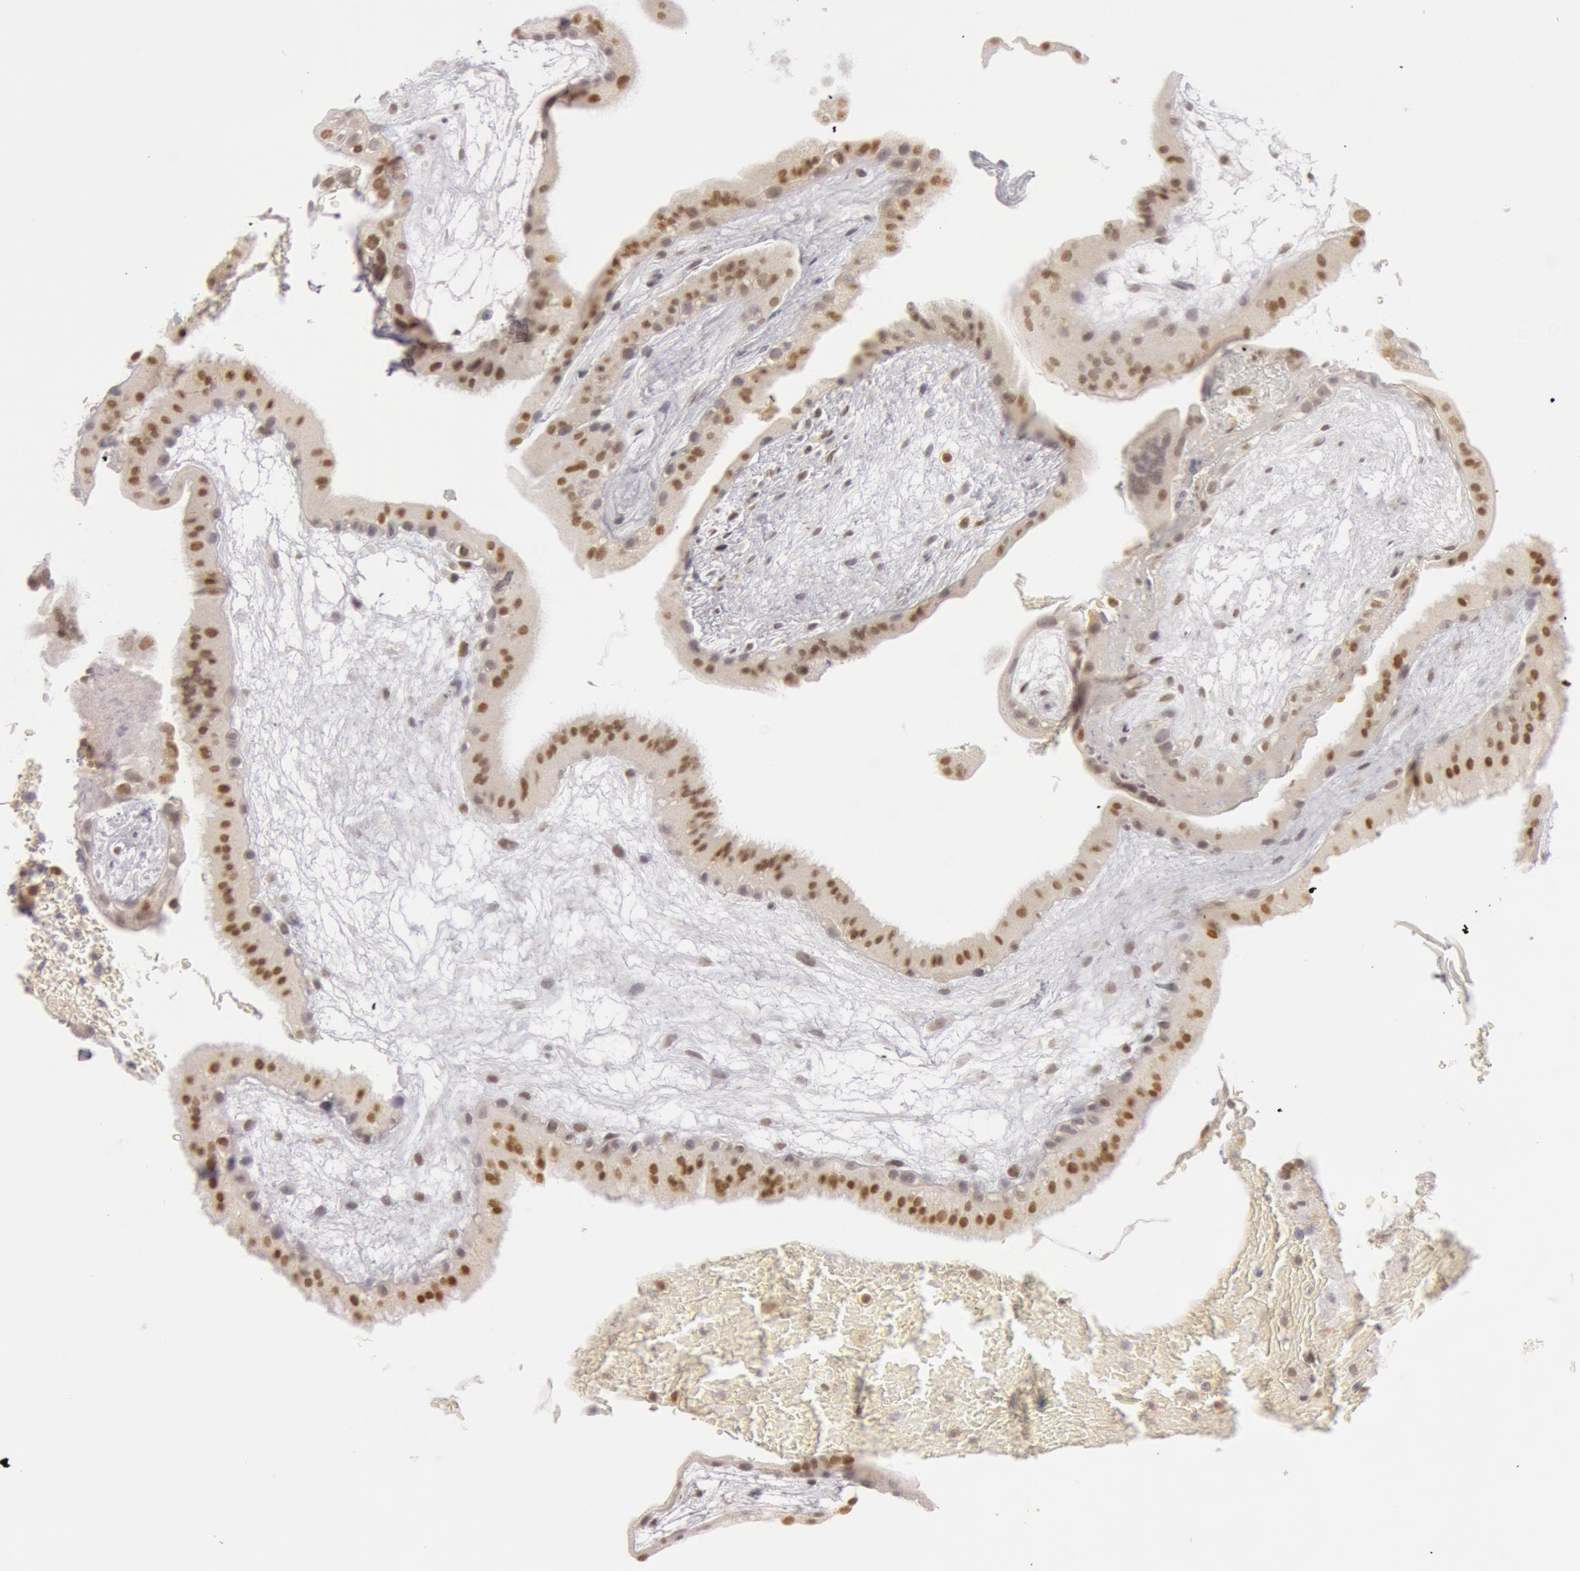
{"staining": {"intensity": "moderate", "quantity": "25%-75%", "location": "nuclear"}, "tissue": "placenta", "cell_type": "Trophoblastic cells", "image_type": "normal", "snomed": [{"axis": "morphology", "description": "Normal tissue, NOS"}, {"axis": "topography", "description": "Placenta"}], "caption": "Protein staining demonstrates moderate nuclear expression in approximately 25%-75% of trophoblastic cells in benign placenta.", "gene": "OASL", "patient": {"sex": "female", "age": 19}}